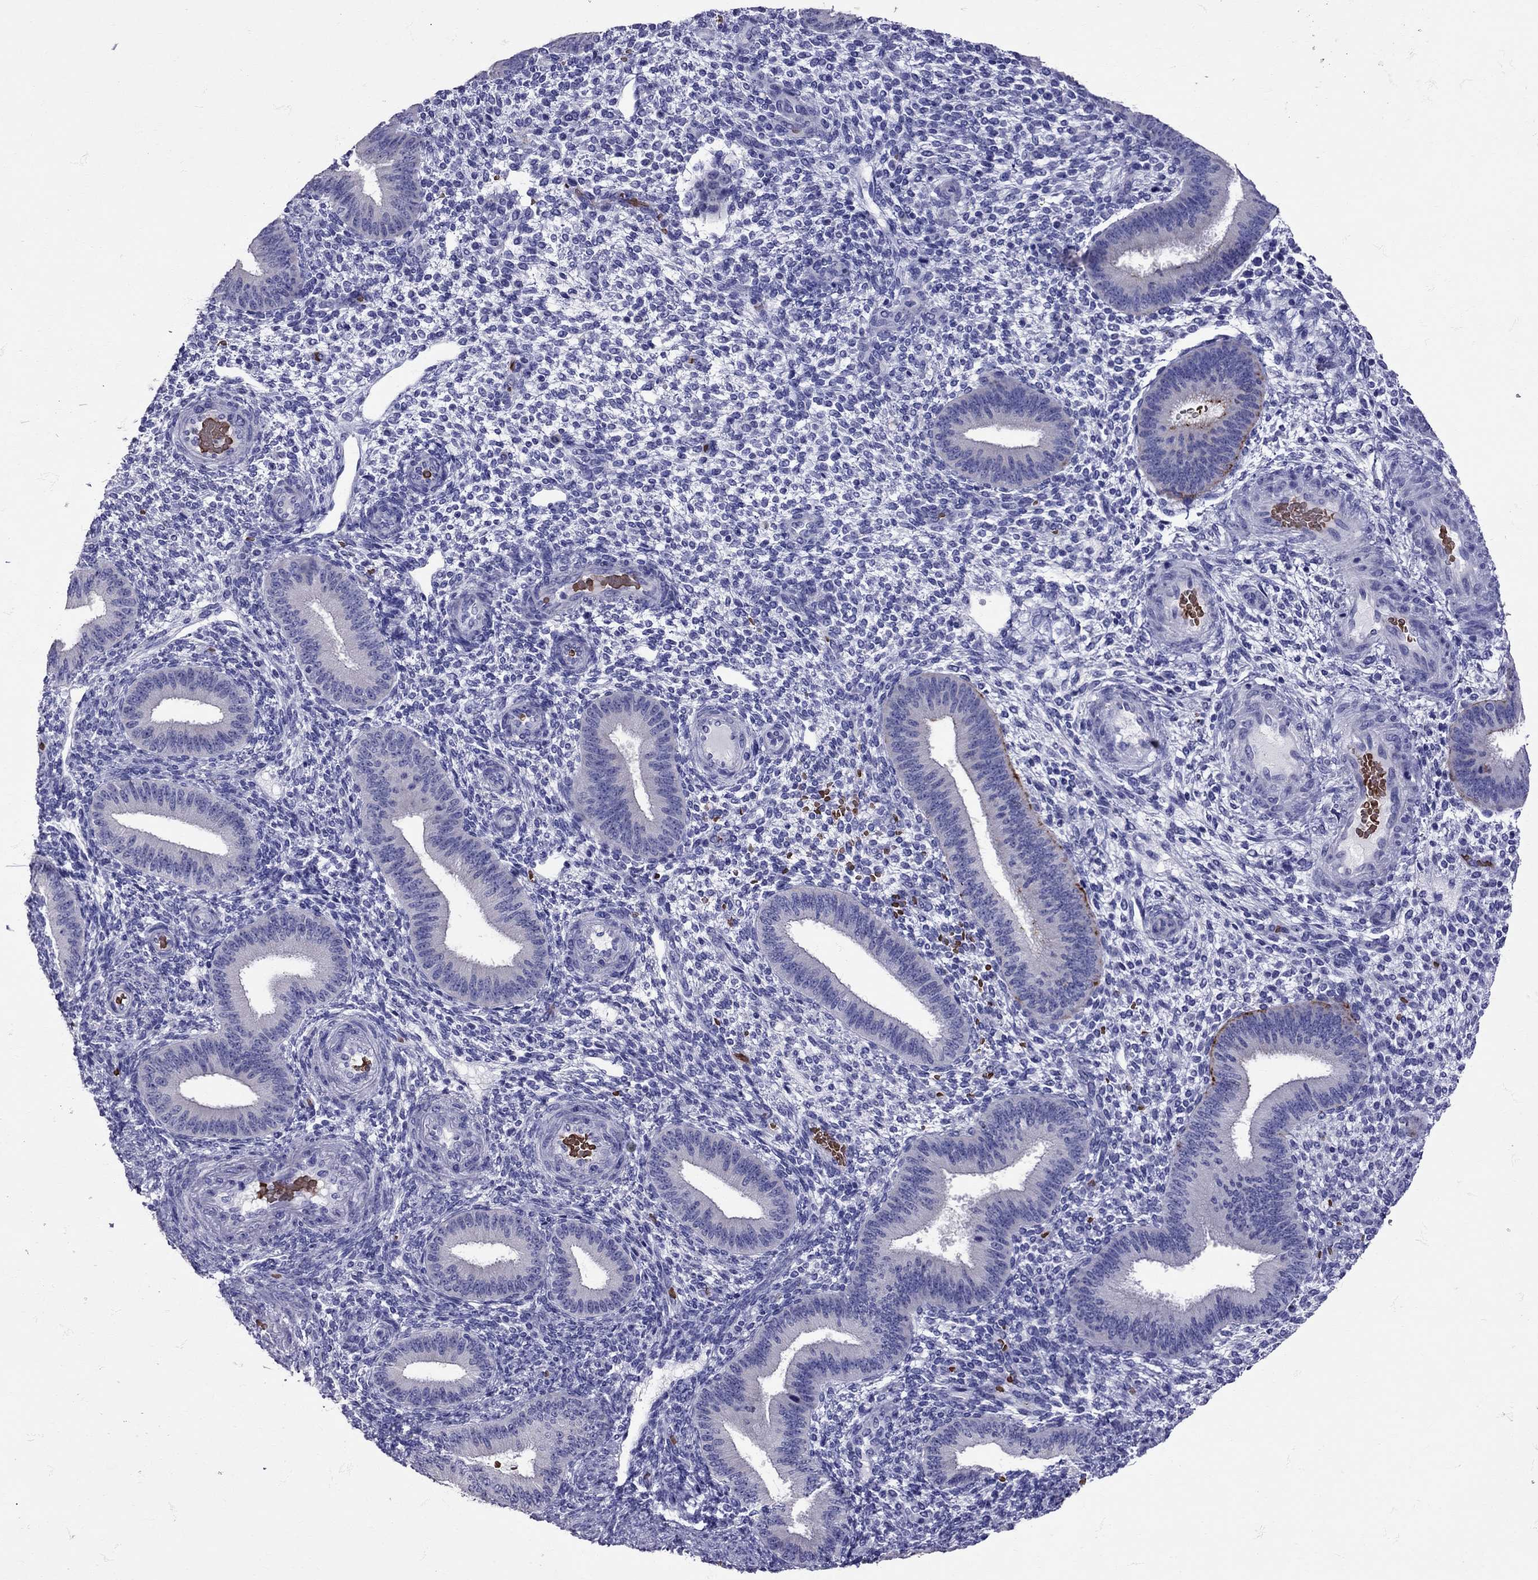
{"staining": {"intensity": "negative", "quantity": "none", "location": "none"}, "tissue": "endometrium", "cell_type": "Cells in endometrial stroma", "image_type": "normal", "snomed": [{"axis": "morphology", "description": "Normal tissue, NOS"}, {"axis": "topography", "description": "Endometrium"}], "caption": "High power microscopy photomicrograph of an immunohistochemistry (IHC) histopathology image of benign endometrium, revealing no significant positivity in cells in endometrial stroma. (Stains: DAB (3,3'-diaminobenzidine) immunohistochemistry with hematoxylin counter stain, Microscopy: brightfield microscopy at high magnification).", "gene": "TBR1", "patient": {"sex": "female", "age": 39}}